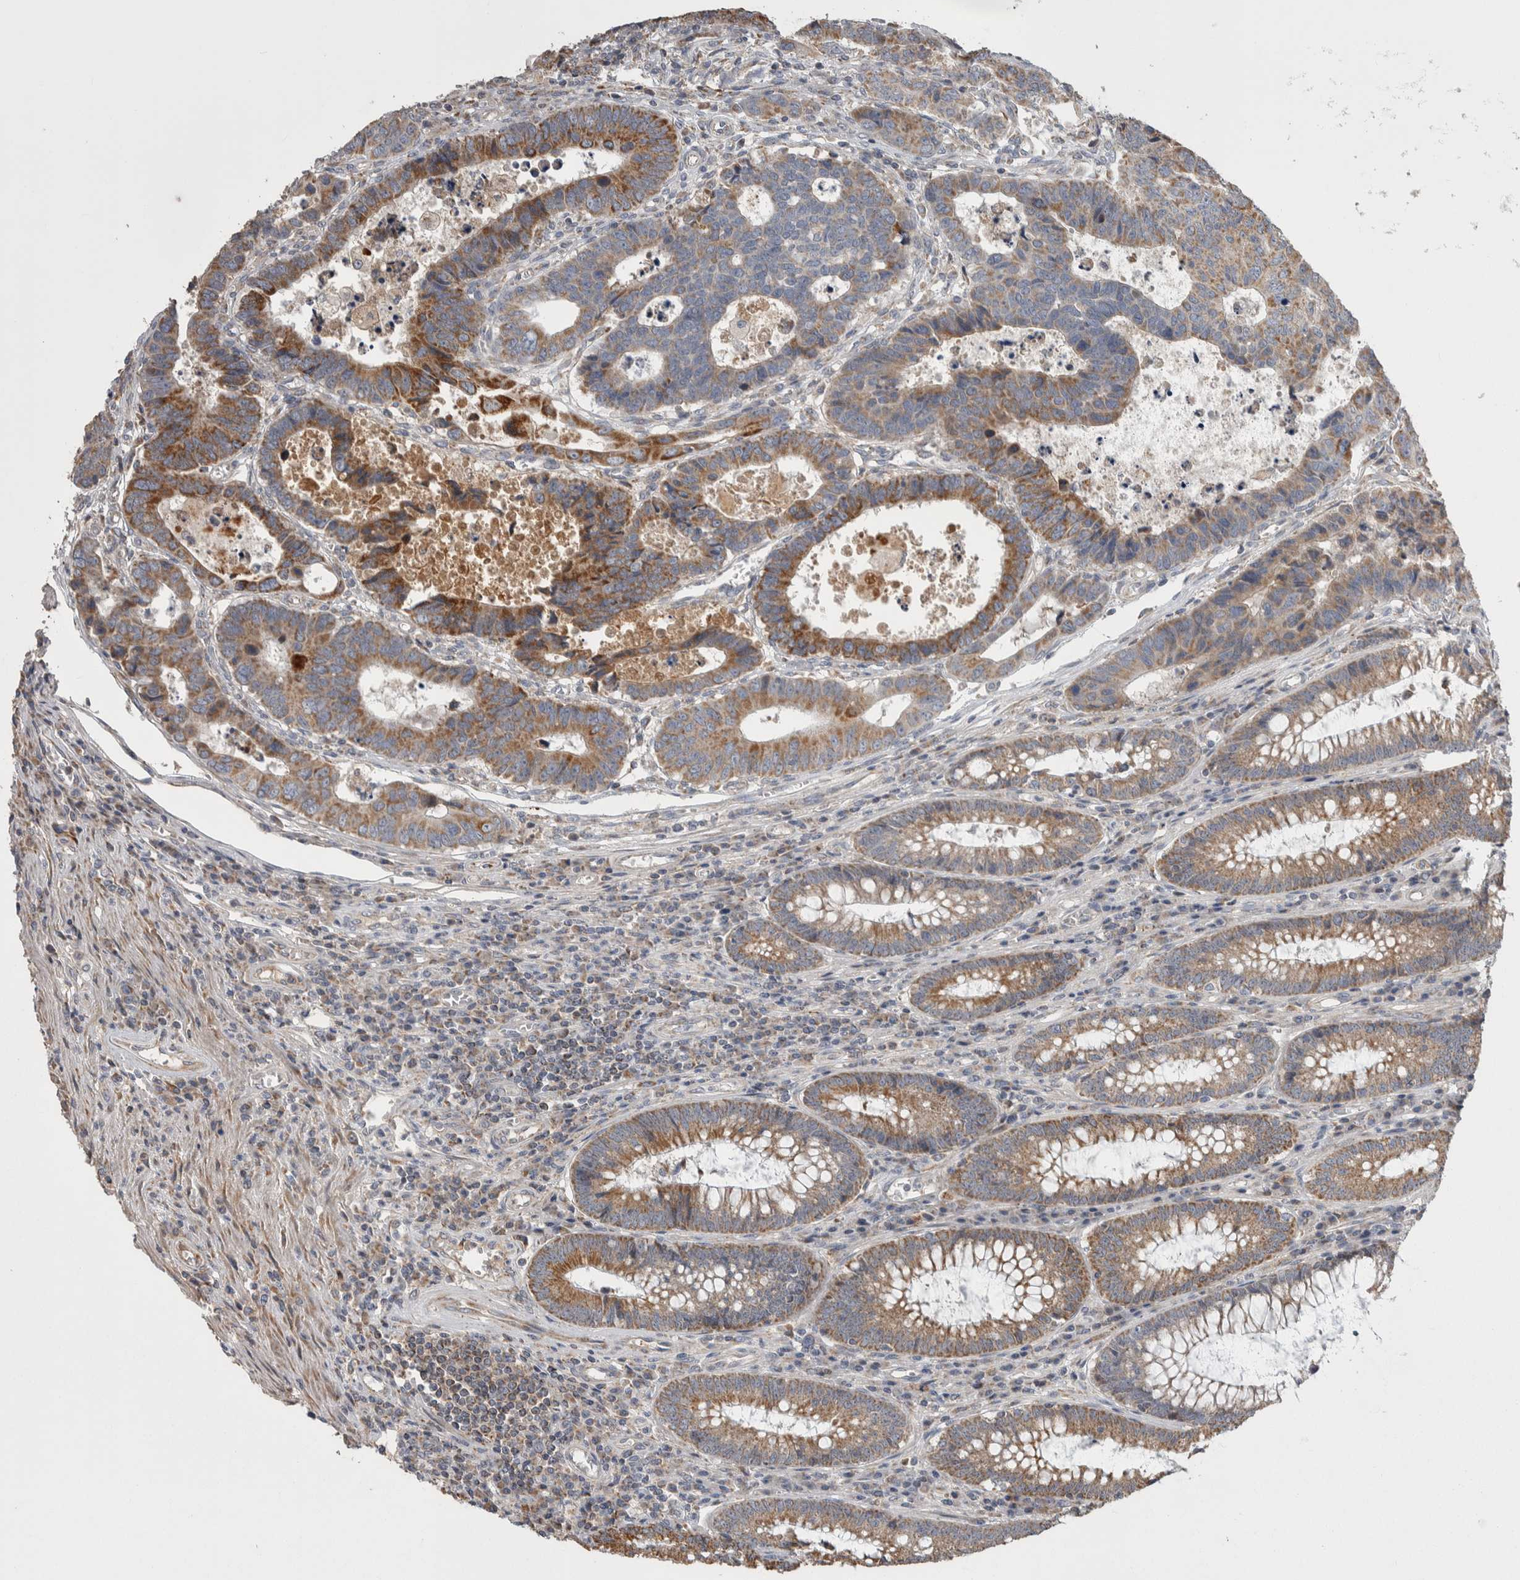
{"staining": {"intensity": "moderate", "quantity": ">75%", "location": "cytoplasmic/membranous"}, "tissue": "colorectal cancer", "cell_type": "Tumor cells", "image_type": "cancer", "snomed": [{"axis": "morphology", "description": "Adenocarcinoma, NOS"}, {"axis": "topography", "description": "Rectum"}], "caption": "Colorectal cancer (adenocarcinoma) stained with a brown dye shows moderate cytoplasmic/membranous positive staining in about >75% of tumor cells.", "gene": "SCO1", "patient": {"sex": "male", "age": 84}}